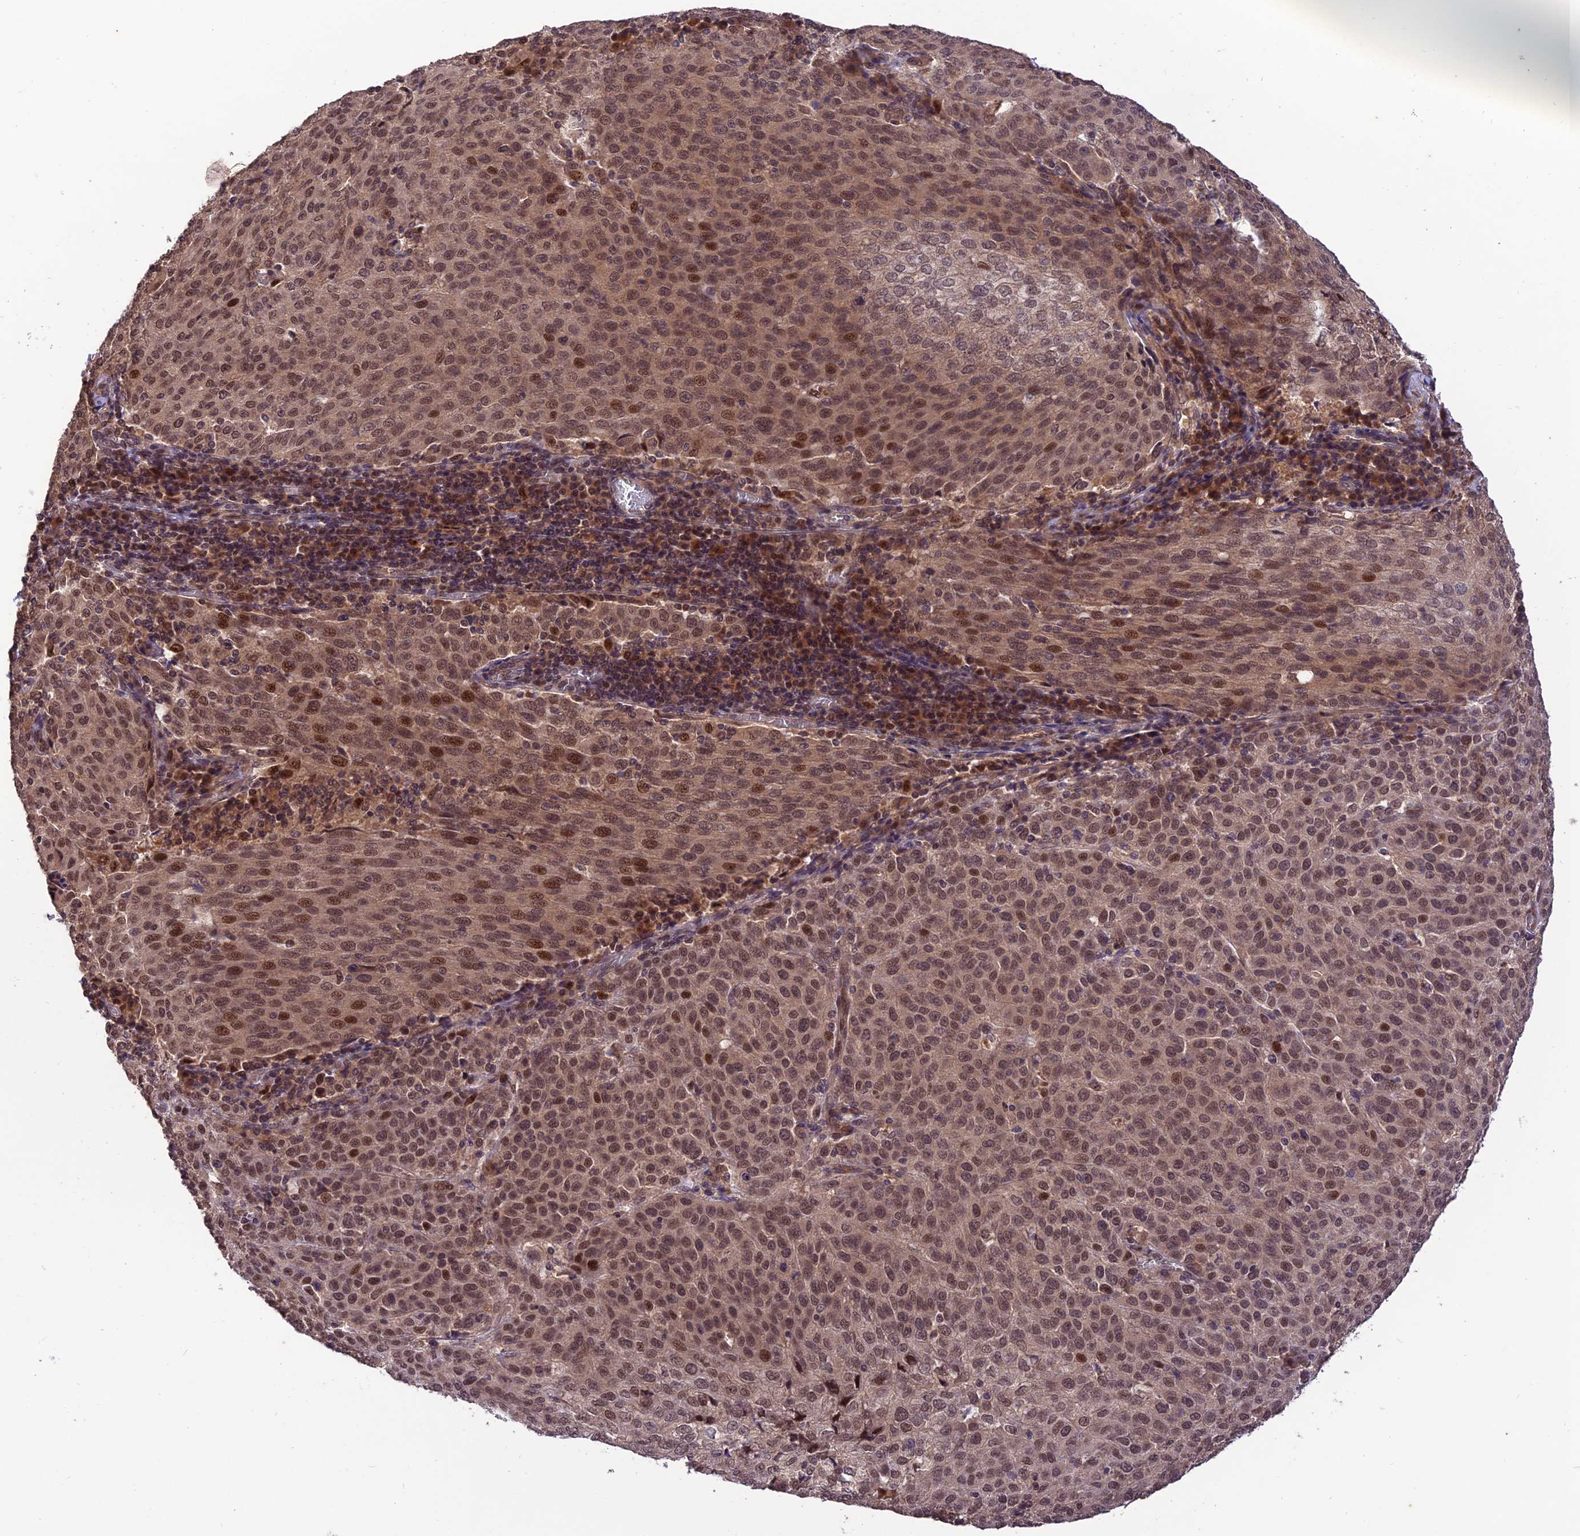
{"staining": {"intensity": "moderate", "quantity": ">75%", "location": "nuclear"}, "tissue": "cervical cancer", "cell_type": "Tumor cells", "image_type": "cancer", "snomed": [{"axis": "morphology", "description": "Squamous cell carcinoma, NOS"}, {"axis": "topography", "description": "Cervix"}], "caption": "Tumor cells demonstrate medium levels of moderate nuclear staining in about >75% of cells in squamous cell carcinoma (cervical). (Brightfield microscopy of DAB IHC at high magnification).", "gene": "REV1", "patient": {"sex": "female", "age": 46}}